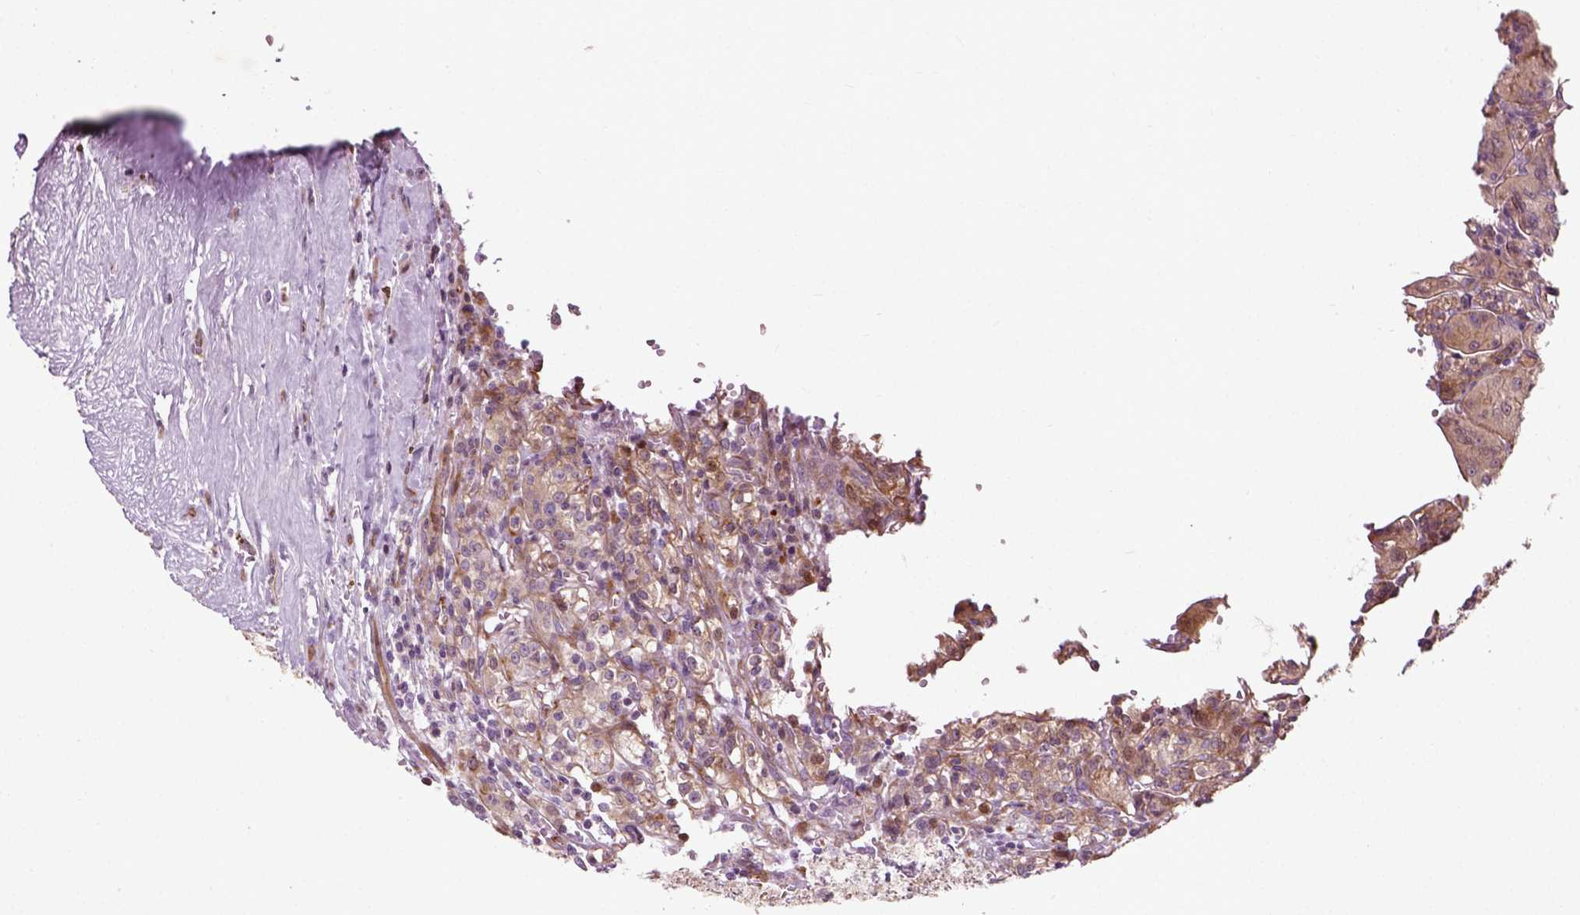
{"staining": {"intensity": "moderate", "quantity": ">75%", "location": "cytoplasmic/membranous"}, "tissue": "renal cancer", "cell_type": "Tumor cells", "image_type": "cancer", "snomed": [{"axis": "morphology", "description": "Adenocarcinoma, NOS"}, {"axis": "topography", "description": "Kidney"}], "caption": "High-power microscopy captured an immunohistochemistry (IHC) micrograph of renal cancer, revealing moderate cytoplasmic/membranous staining in about >75% of tumor cells.", "gene": "PKP3", "patient": {"sex": "male", "age": 36}}